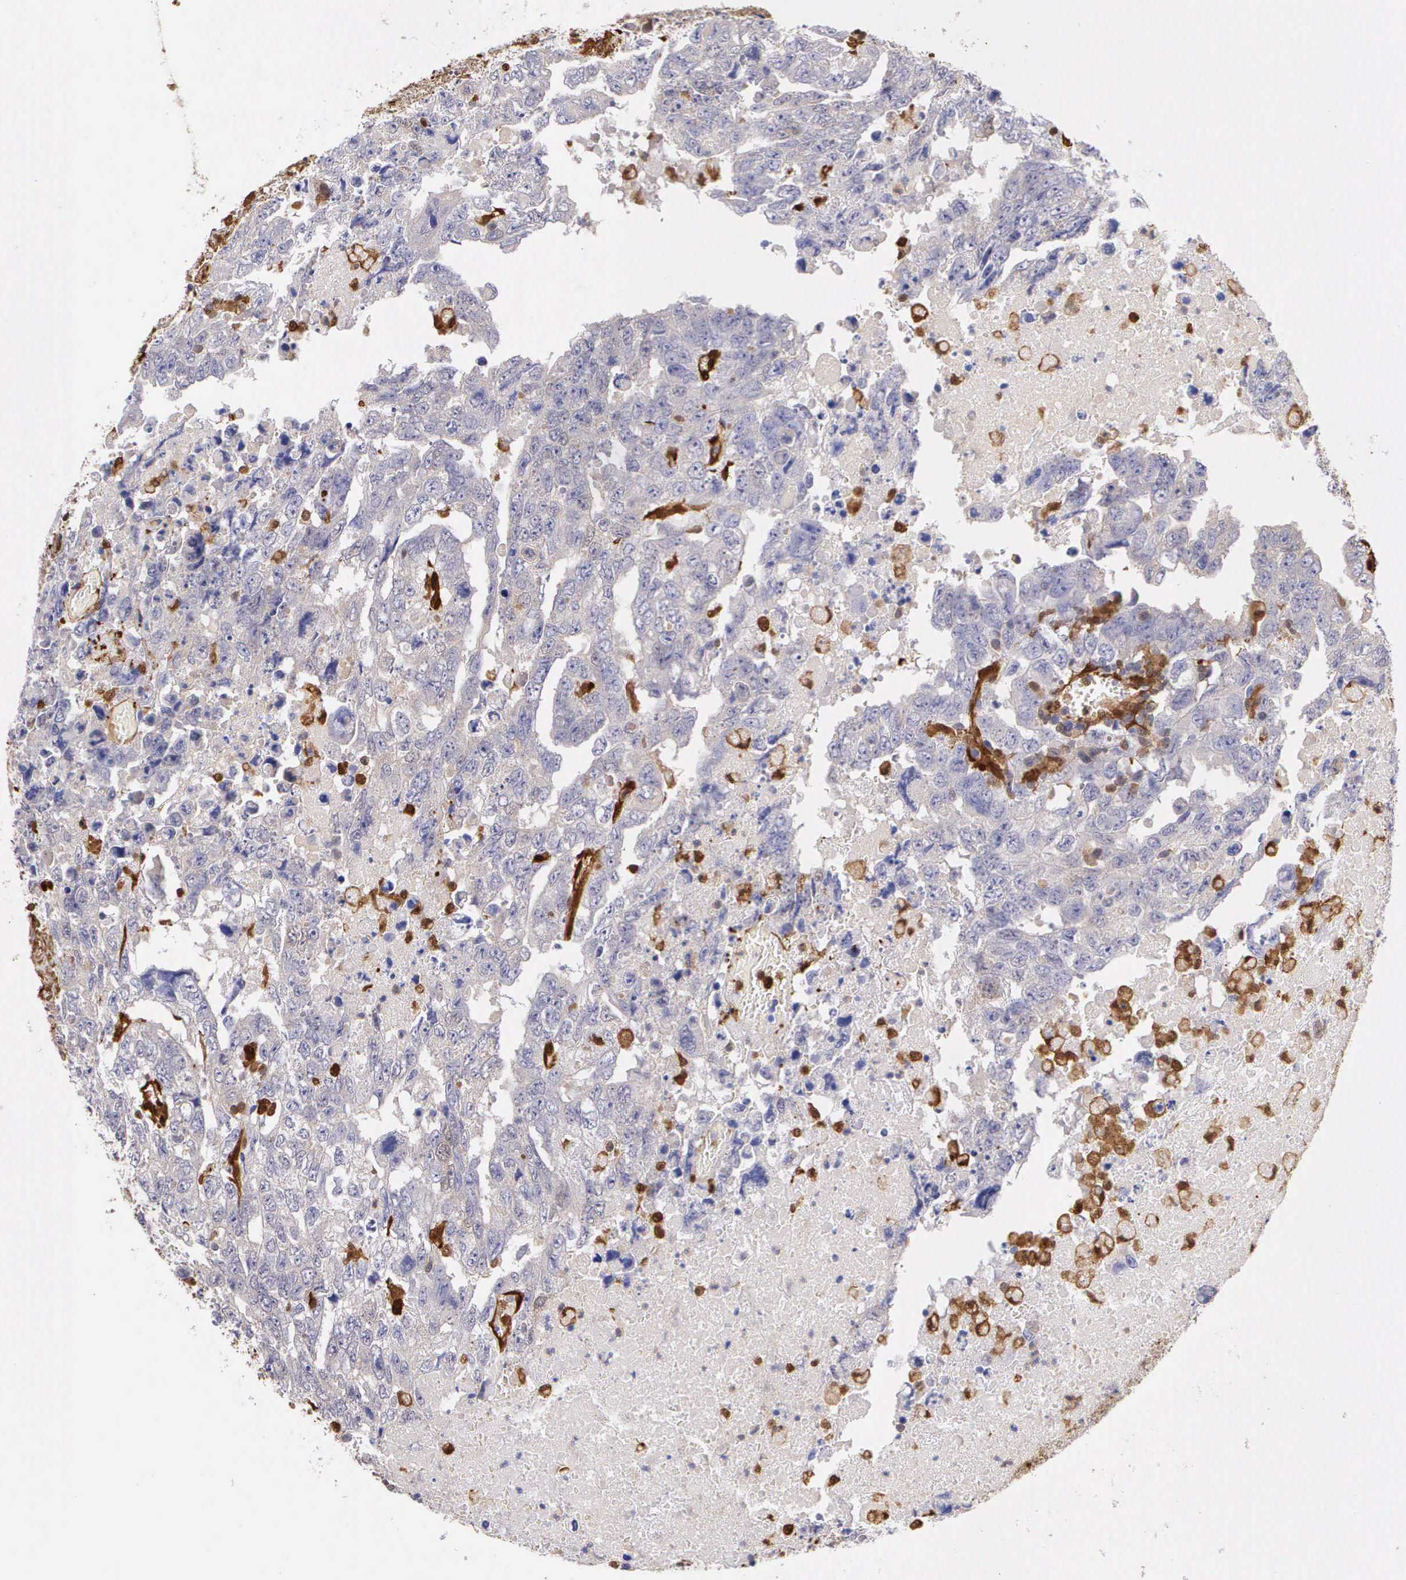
{"staining": {"intensity": "negative", "quantity": "none", "location": "none"}, "tissue": "testis cancer", "cell_type": "Tumor cells", "image_type": "cancer", "snomed": [{"axis": "morphology", "description": "Carcinoma, Embryonal, NOS"}, {"axis": "topography", "description": "Testis"}], "caption": "Immunohistochemical staining of embryonal carcinoma (testis) exhibits no significant expression in tumor cells. (DAB immunohistochemistry (IHC) with hematoxylin counter stain).", "gene": "LGALS1", "patient": {"sex": "male", "age": 36}}